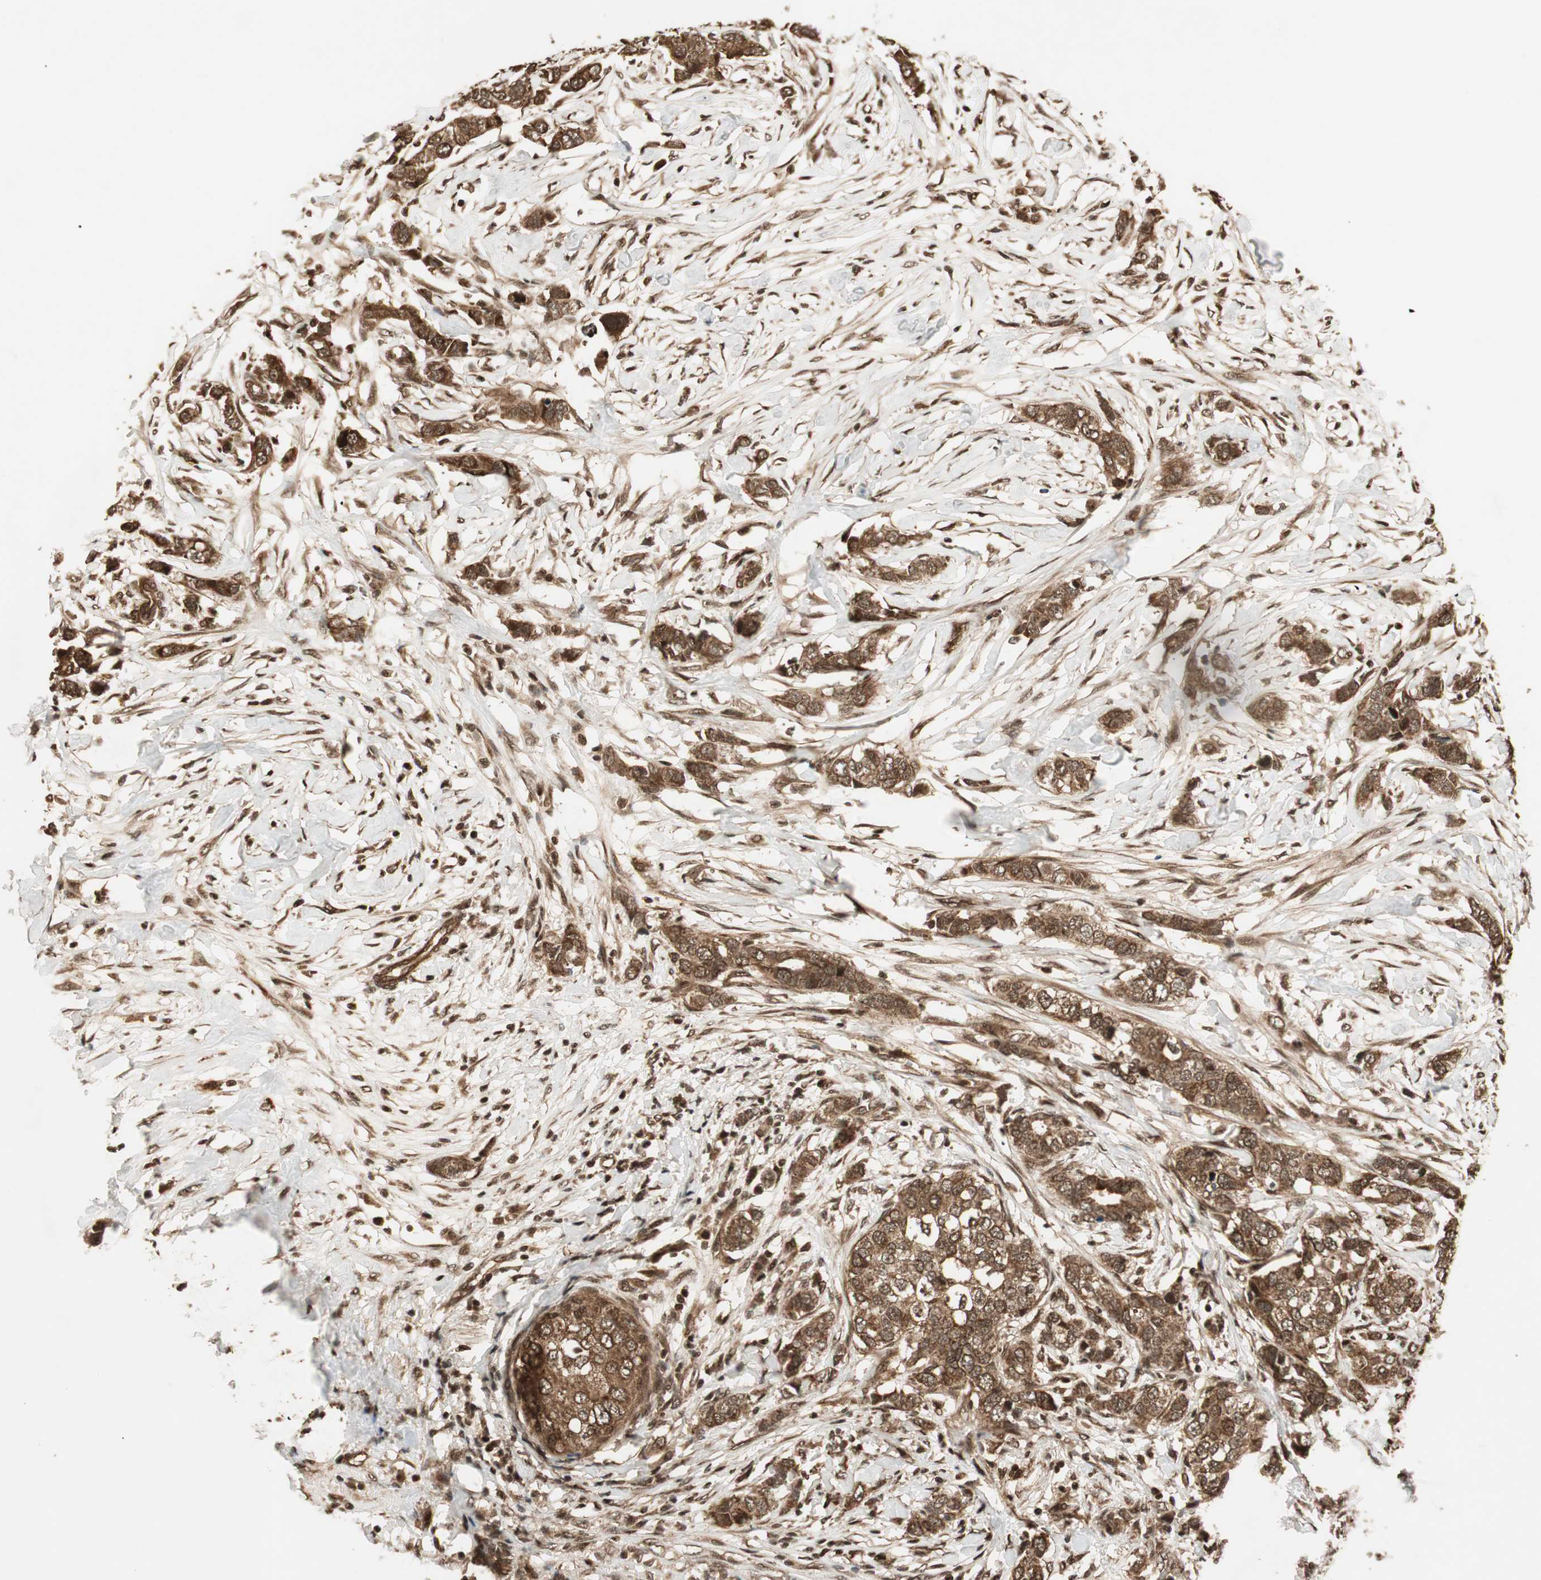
{"staining": {"intensity": "strong", "quantity": ">75%", "location": "cytoplasmic/membranous,nuclear"}, "tissue": "breast cancer", "cell_type": "Tumor cells", "image_type": "cancer", "snomed": [{"axis": "morphology", "description": "Duct carcinoma"}, {"axis": "topography", "description": "Breast"}], "caption": "IHC staining of breast cancer (infiltrating ductal carcinoma), which reveals high levels of strong cytoplasmic/membranous and nuclear expression in approximately >75% of tumor cells indicating strong cytoplasmic/membranous and nuclear protein positivity. The staining was performed using DAB (3,3'-diaminobenzidine) (brown) for protein detection and nuclei were counterstained in hematoxylin (blue).", "gene": "RPA3", "patient": {"sex": "female", "age": 50}}